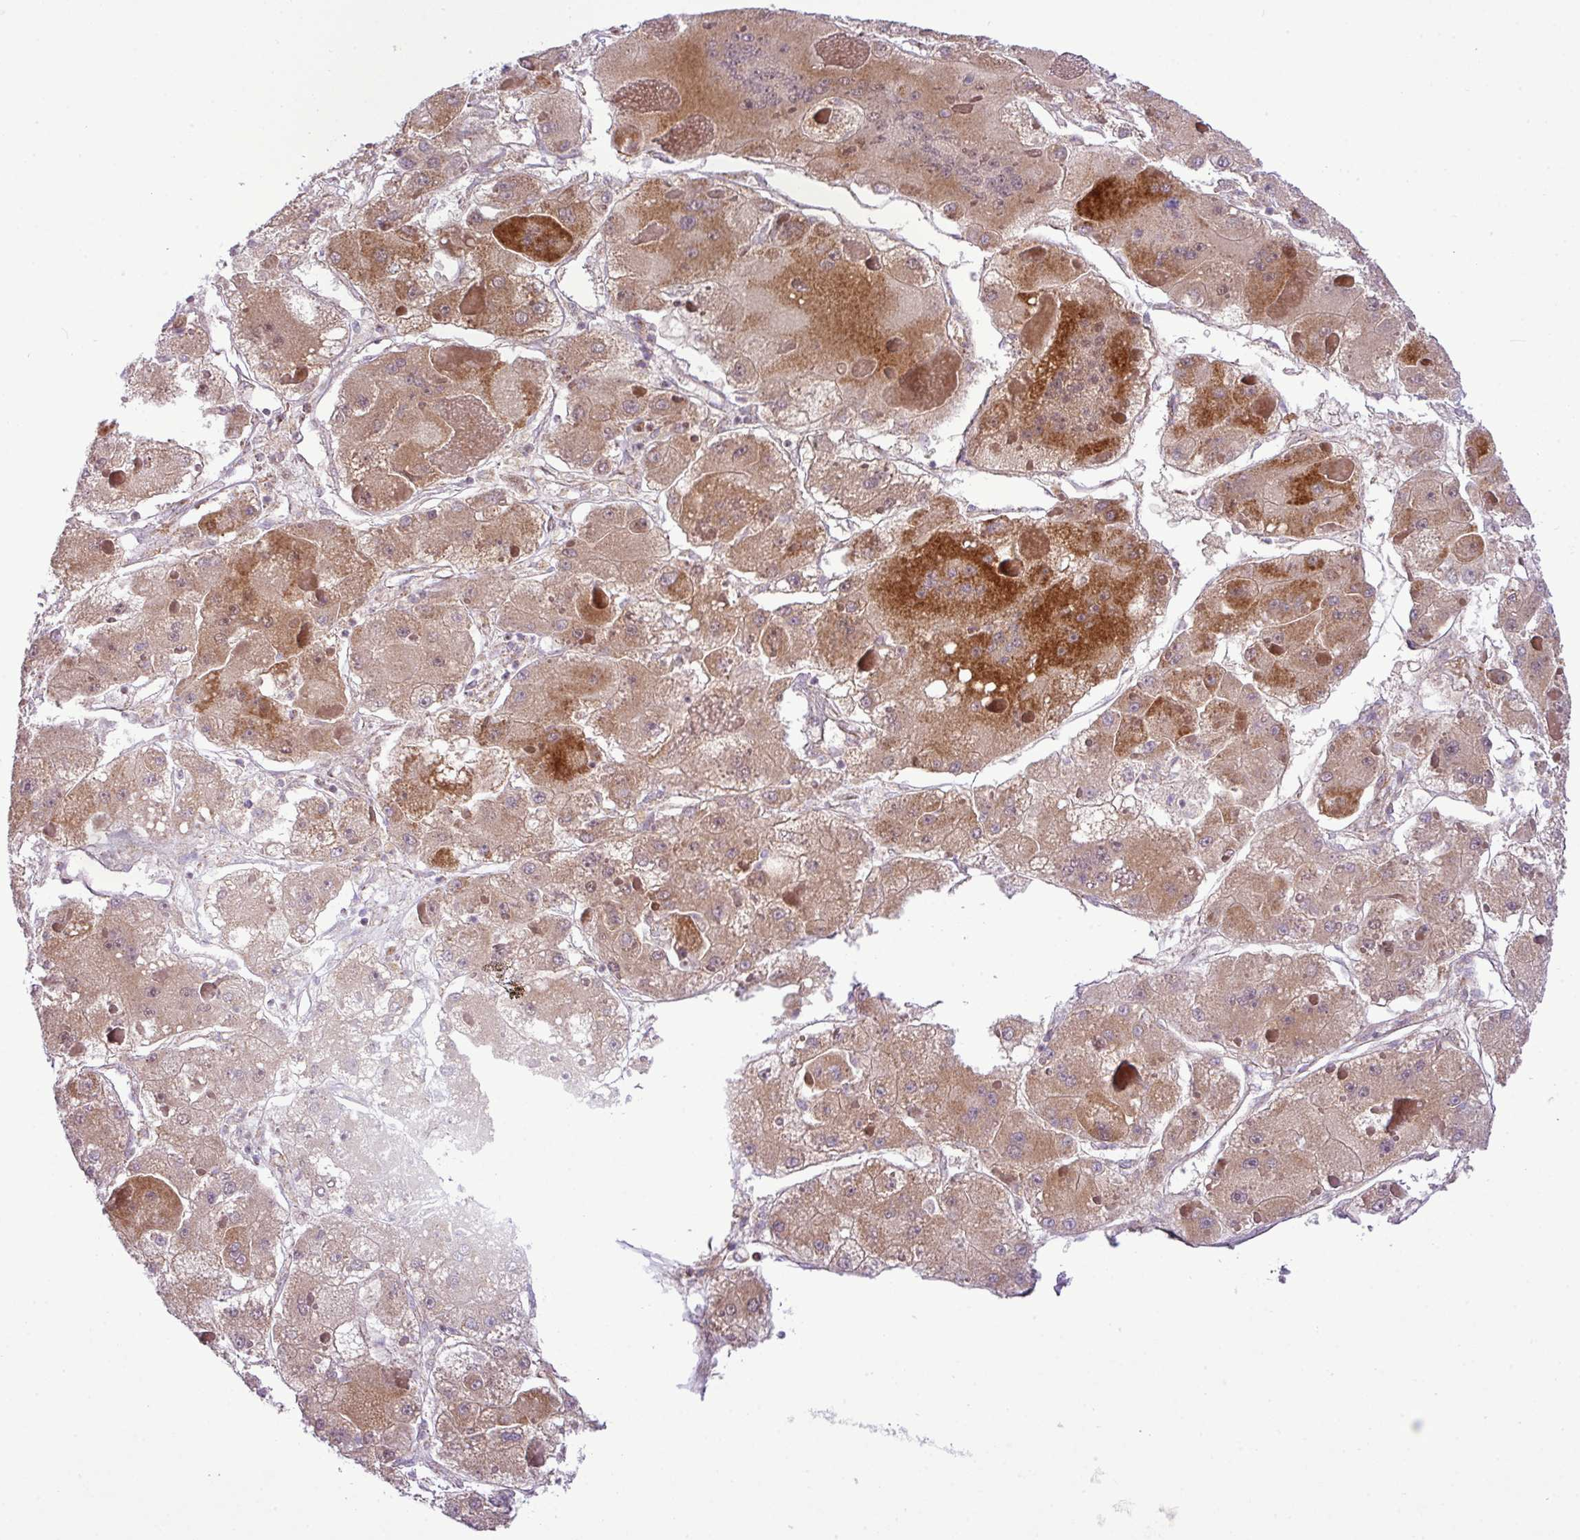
{"staining": {"intensity": "moderate", "quantity": ">75%", "location": "cytoplasmic/membranous"}, "tissue": "liver cancer", "cell_type": "Tumor cells", "image_type": "cancer", "snomed": [{"axis": "morphology", "description": "Carcinoma, Hepatocellular, NOS"}, {"axis": "topography", "description": "Liver"}], "caption": "Protein expression analysis of human hepatocellular carcinoma (liver) reveals moderate cytoplasmic/membranous expression in approximately >75% of tumor cells.", "gene": "B3GNT9", "patient": {"sex": "female", "age": 73}}